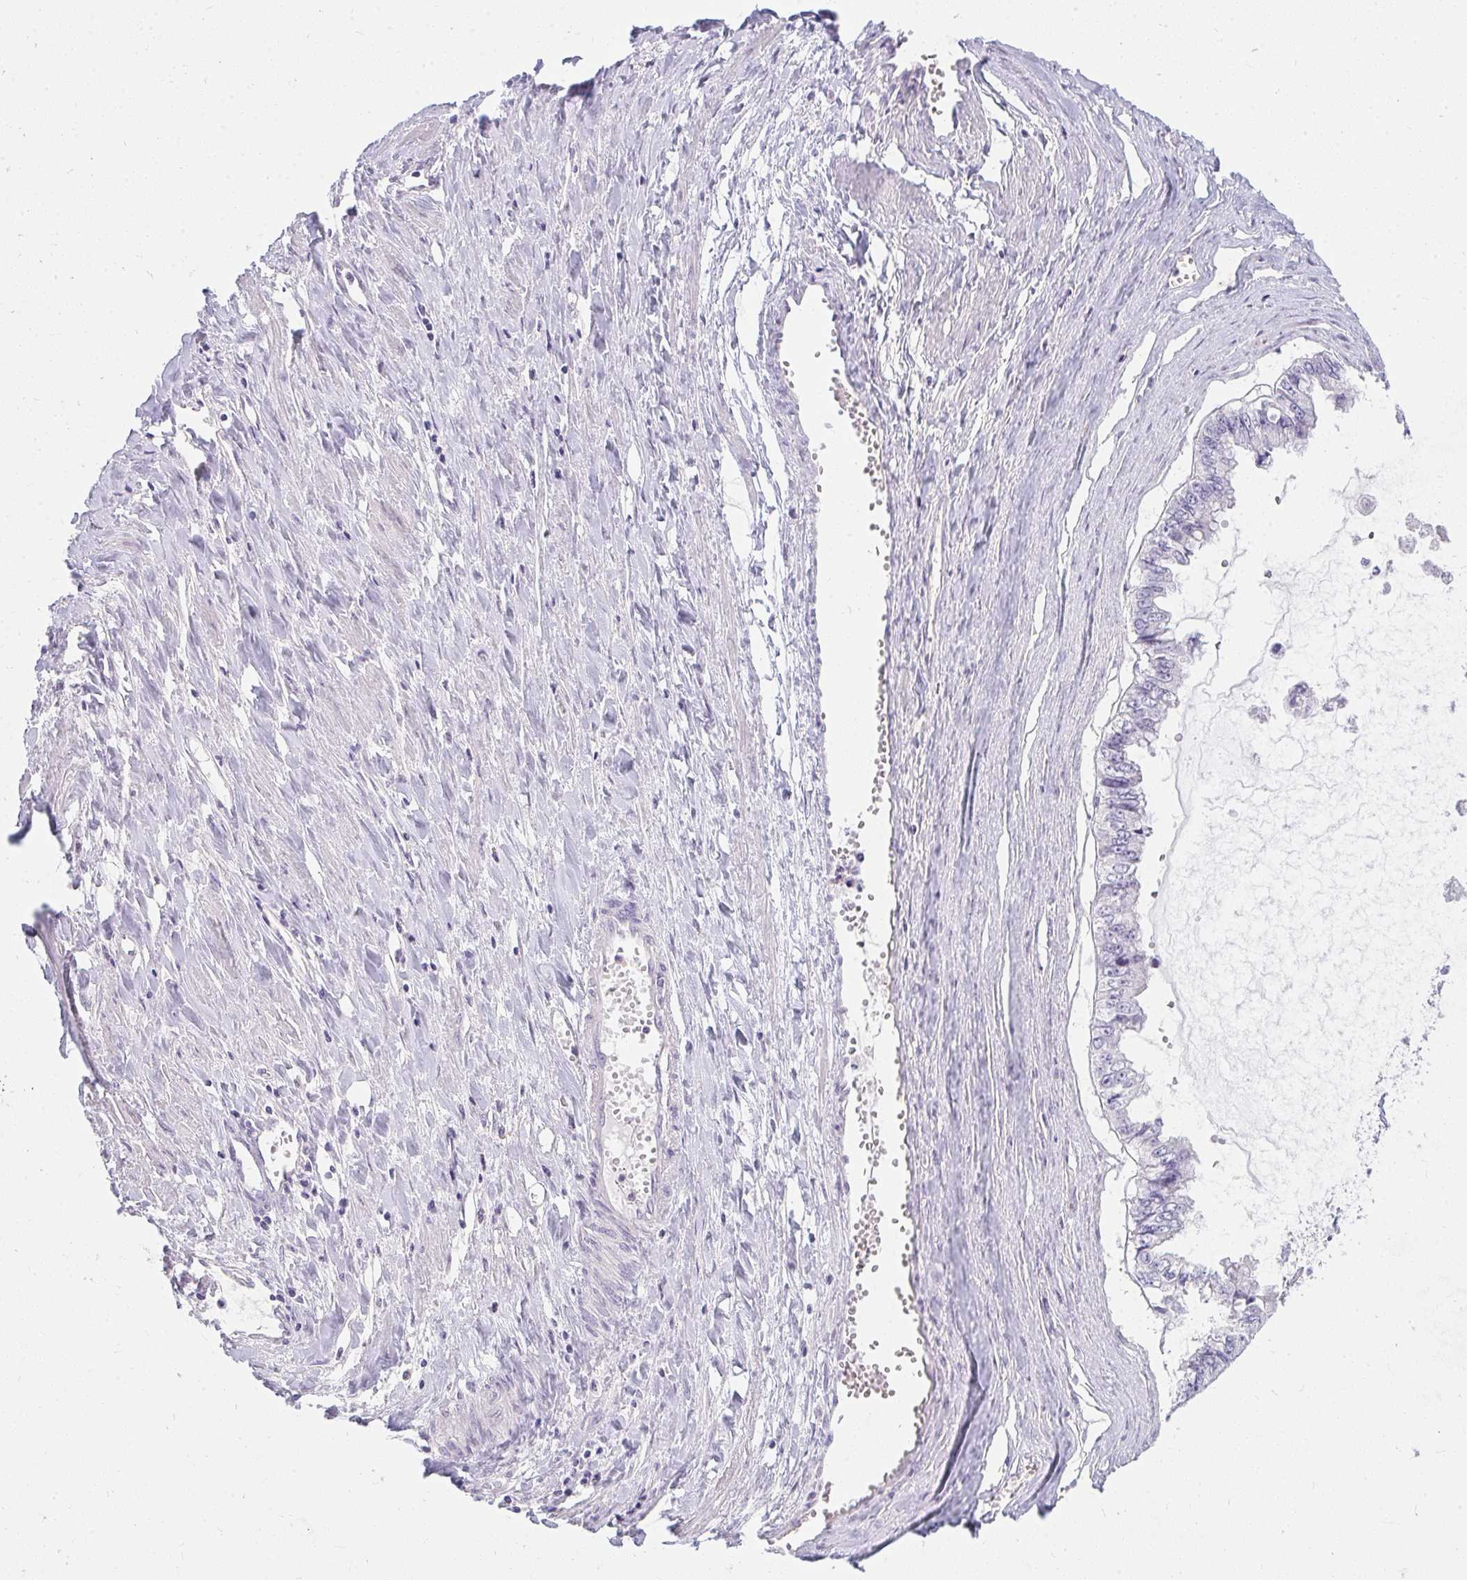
{"staining": {"intensity": "negative", "quantity": "none", "location": "none"}, "tissue": "ovarian cancer", "cell_type": "Tumor cells", "image_type": "cancer", "snomed": [{"axis": "morphology", "description": "Cystadenocarcinoma, mucinous, NOS"}, {"axis": "topography", "description": "Ovary"}], "caption": "A high-resolution histopathology image shows immunohistochemistry staining of ovarian mucinous cystadenocarcinoma, which exhibits no significant staining in tumor cells. (IHC, brightfield microscopy, high magnification).", "gene": "PPP1R3G", "patient": {"sex": "female", "age": 72}}